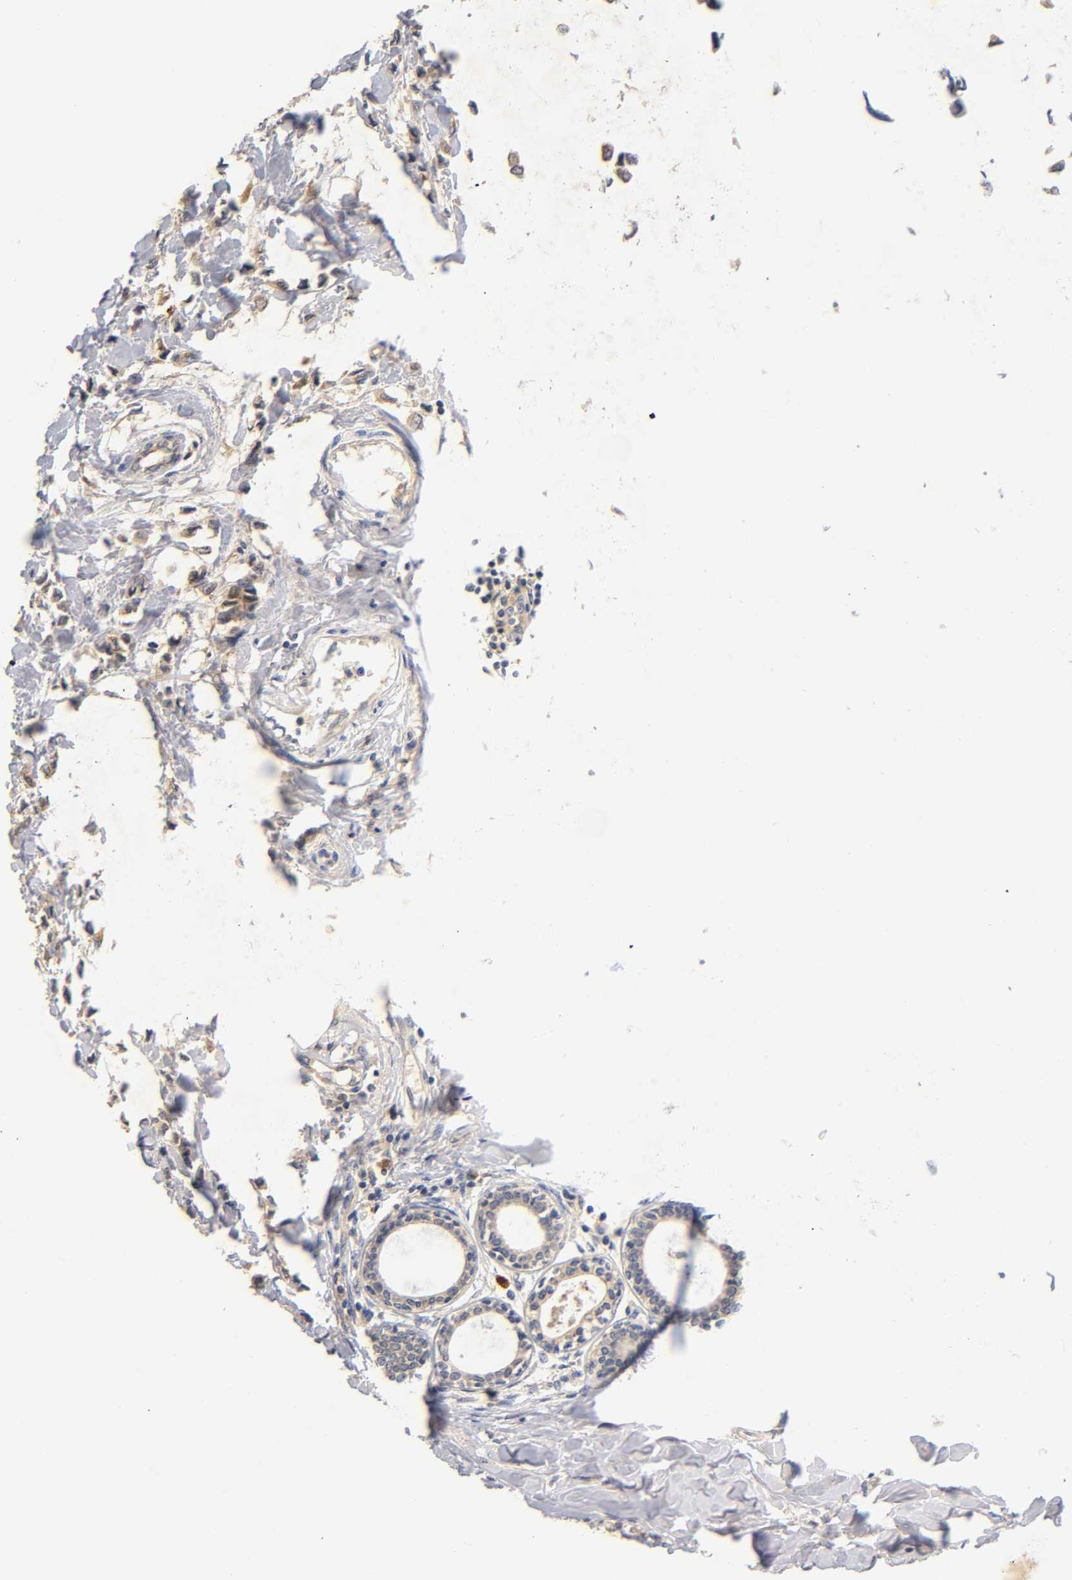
{"staining": {"intensity": "moderate", "quantity": ">75%", "location": "cytoplasmic/membranous"}, "tissue": "breast cancer", "cell_type": "Tumor cells", "image_type": "cancer", "snomed": [{"axis": "morphology", "description": "Lobular carcinoma"}, {"axis": "topography", "description": "Breast"}], "caption": "A photomicrograph of lobular carcinoma (breast) stained for a protein displays moderate cytoplasmic/membranous brown staining in tumor cells.", "gene": "RPS29", "patient": {"sex": "female", "age": 51}}